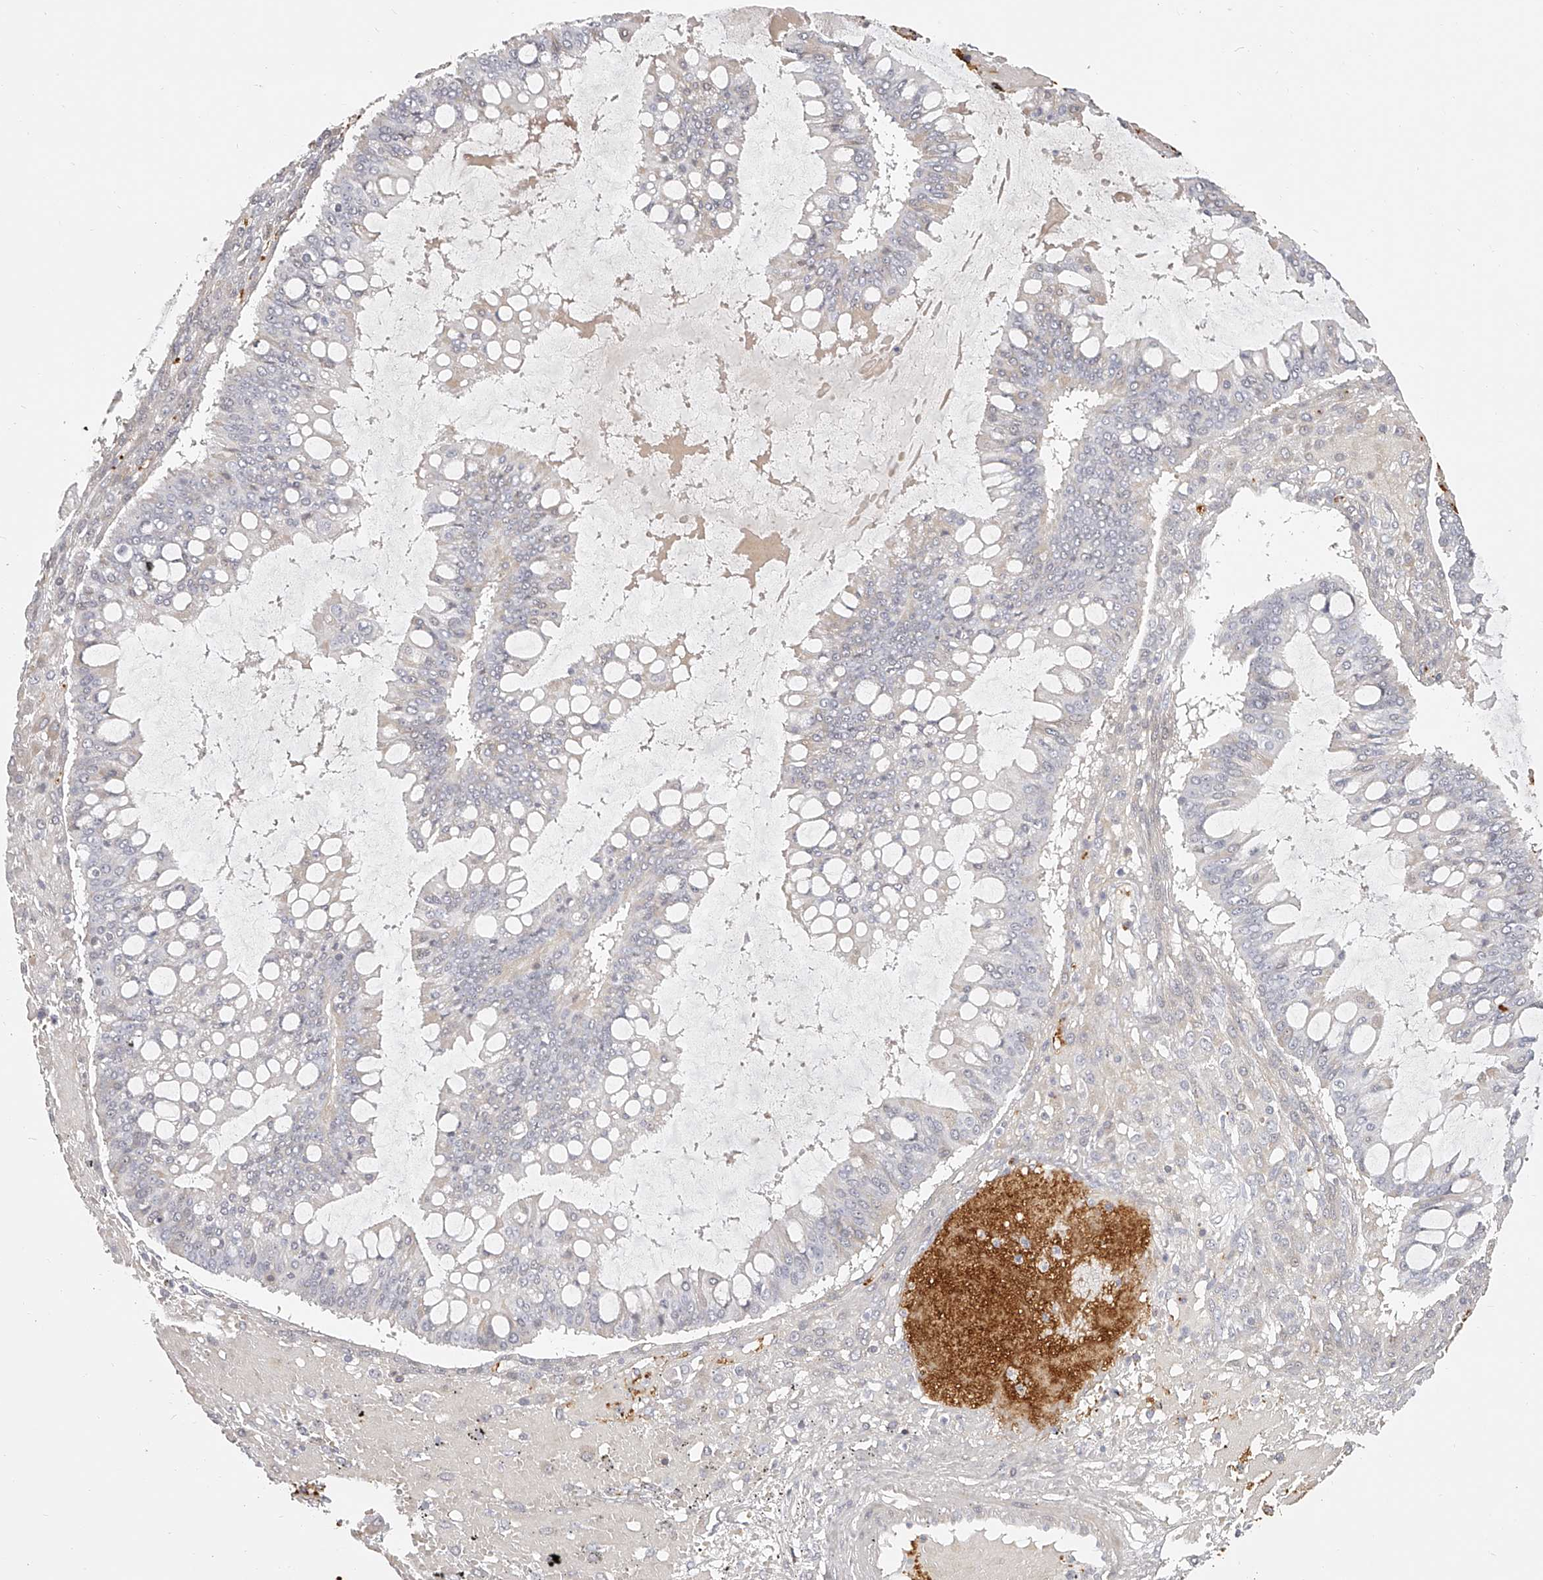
{"staining": {"intensity": "negative", "quantity": "none", "location": "none"}, "tissue": "ovarian cancer", "cell_type": "Tumor cells", "image_type": "cancer", "snomed": [{"axis": "morphology", "description": "Cystadenocarcinoma, mucinous, NOS"}, {"axis": "topography", "description": "Ovary"}], "caption": "The immunohistochemistry (IHC) histopathology image has no significant positivity in tumor cells of ovarian mucinous cystadenocarcinoma tissue.", "gene": "ITGB3", "patient": {"sex": "female", "age": 73}}